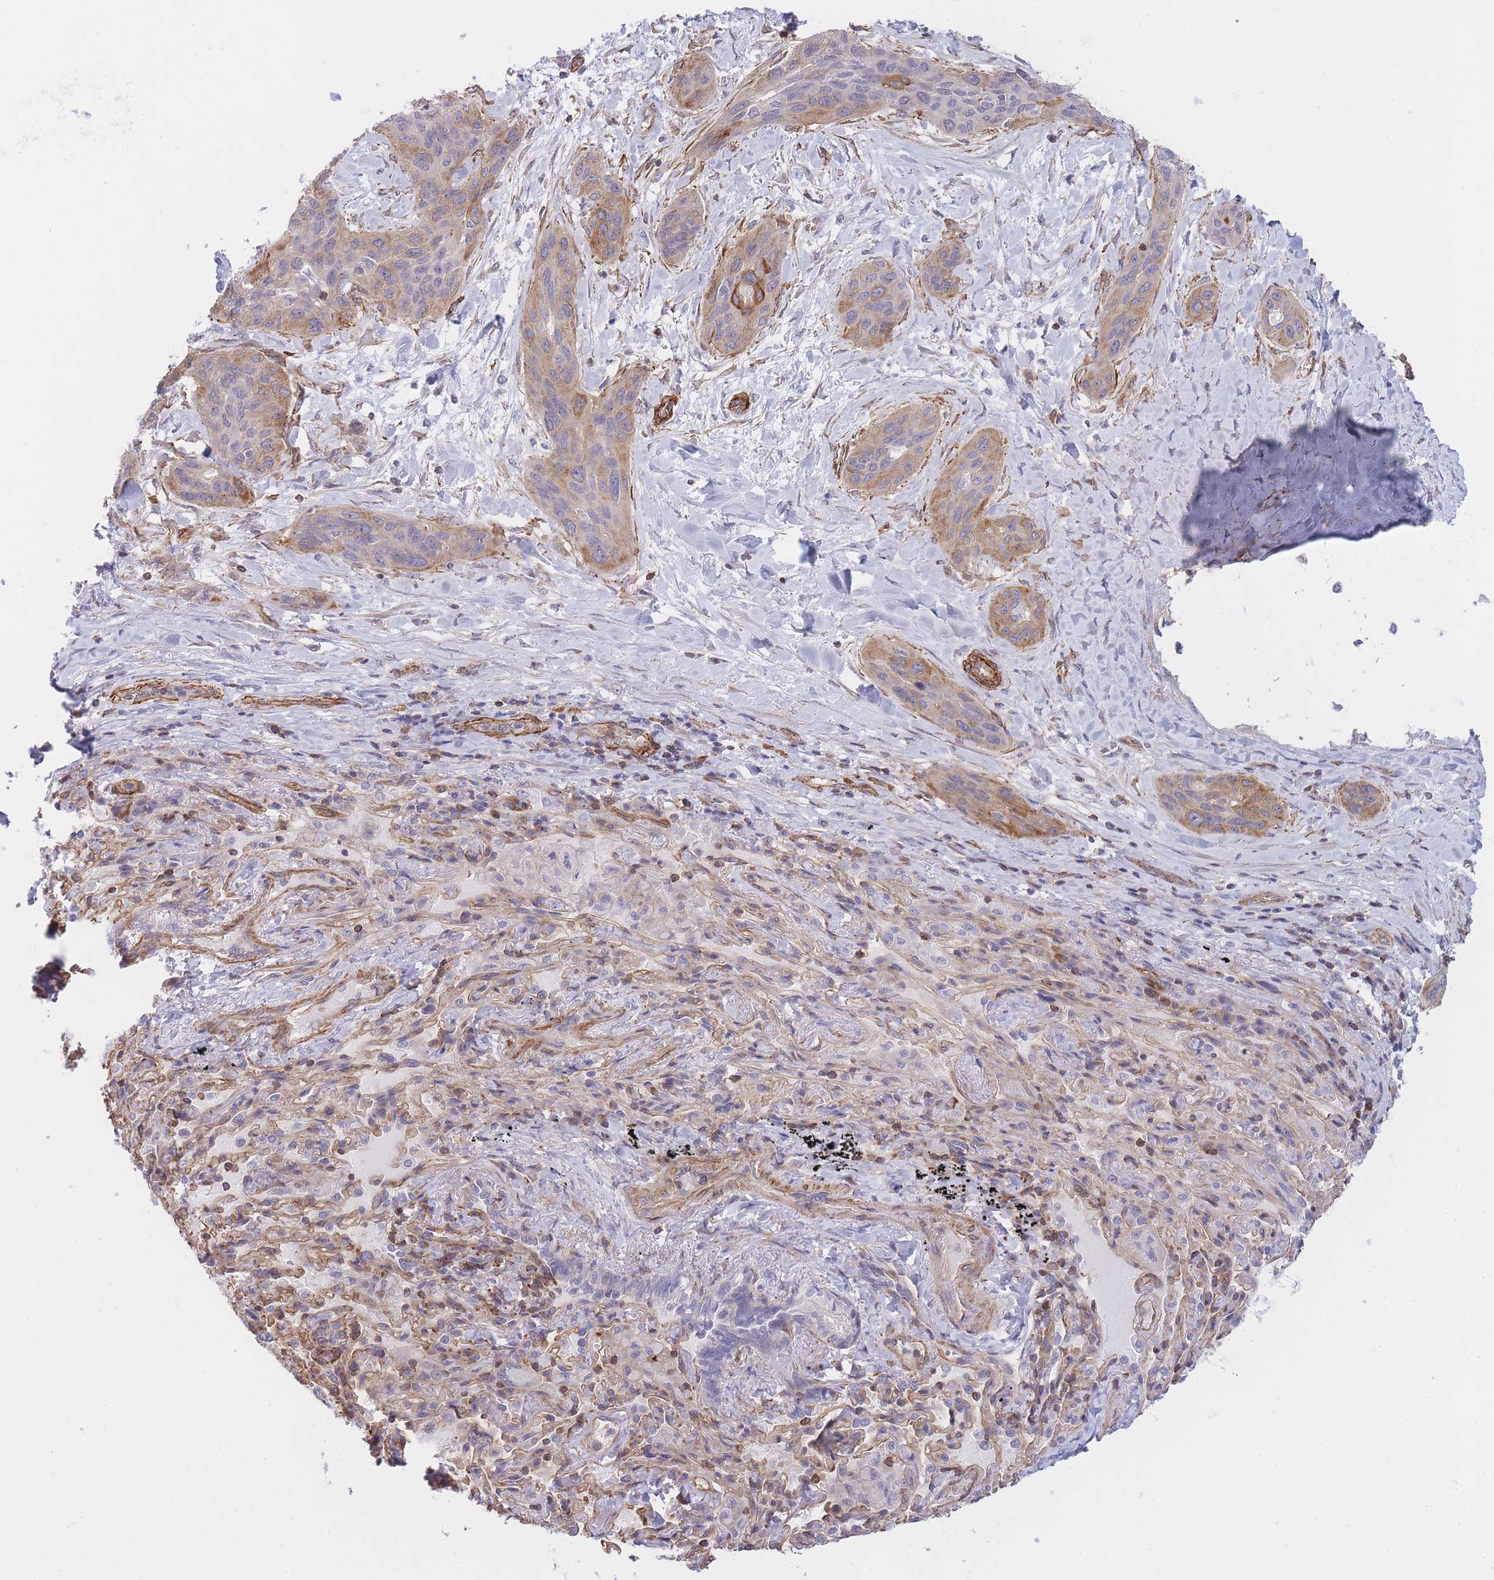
{"staining": {"intensity": "moderate", "quantity": "25%-75%", "location": "cytoplasmic/membranous"}, "tissue": "lung cancer", "cell_type": "Tumor cells", "image_type": "cancer", "snomed": [{"axis": "morphology", "description": "Squamous cell carcinoma, NOS"}, {"axis": "topography", "description": "Lung"}], "caption": "Human lung cancer (squamous cell carcinoma) stained for a protein (brown) displays moderate cytoplasmic/membranous positive expression in about 25%-75% of tumor cells.", "gene": "CDC25B", "patient": {"sex": "female", "age": 70}}